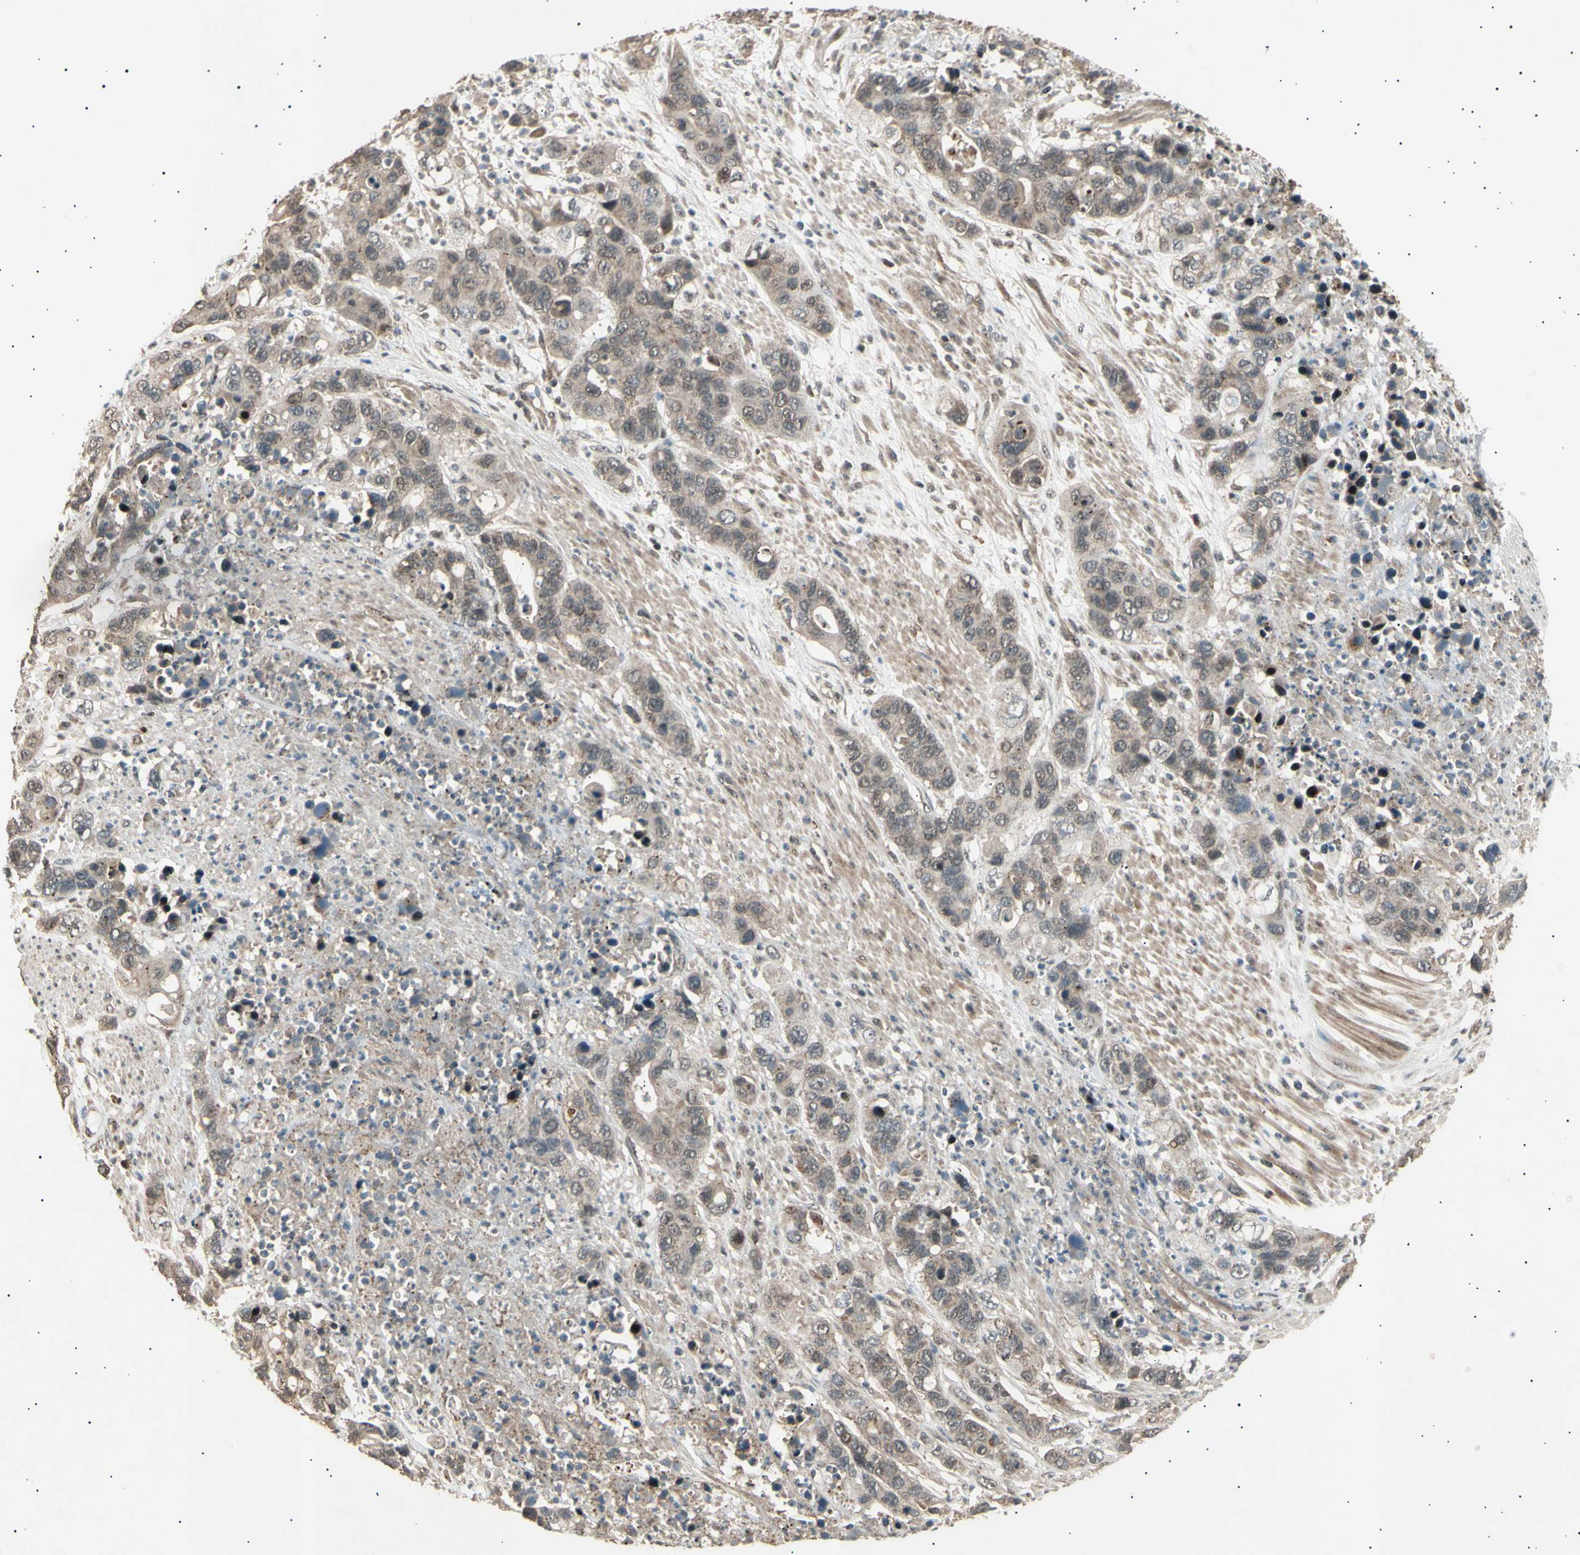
{"staining": {"intensity": "weak", "quantity": "25%-75%", "location": "cytoplasmic/membranous"}, "tissue": "pancreatic cancer", "cell_type": "Tumor cells", "image_type": "cancer", "snomed": [{"axis": "morphology", "description": "Adenocarcinoma, NOS"}, {"axis": "topography", "description": "Pancreas"}], "caption": "IHC photomicrograph of neoplastic tissue: human pancreatic cancer stained using immunohistochemistry (IHC) displays low levels of weak protein expression localized specifically in the cytoplasmic/membranous of tumor cells, appearing as a cytoplasmic/membranous brown color.", "gene": "NUAK2", "patient": {"sex": "female", "age": 71}}